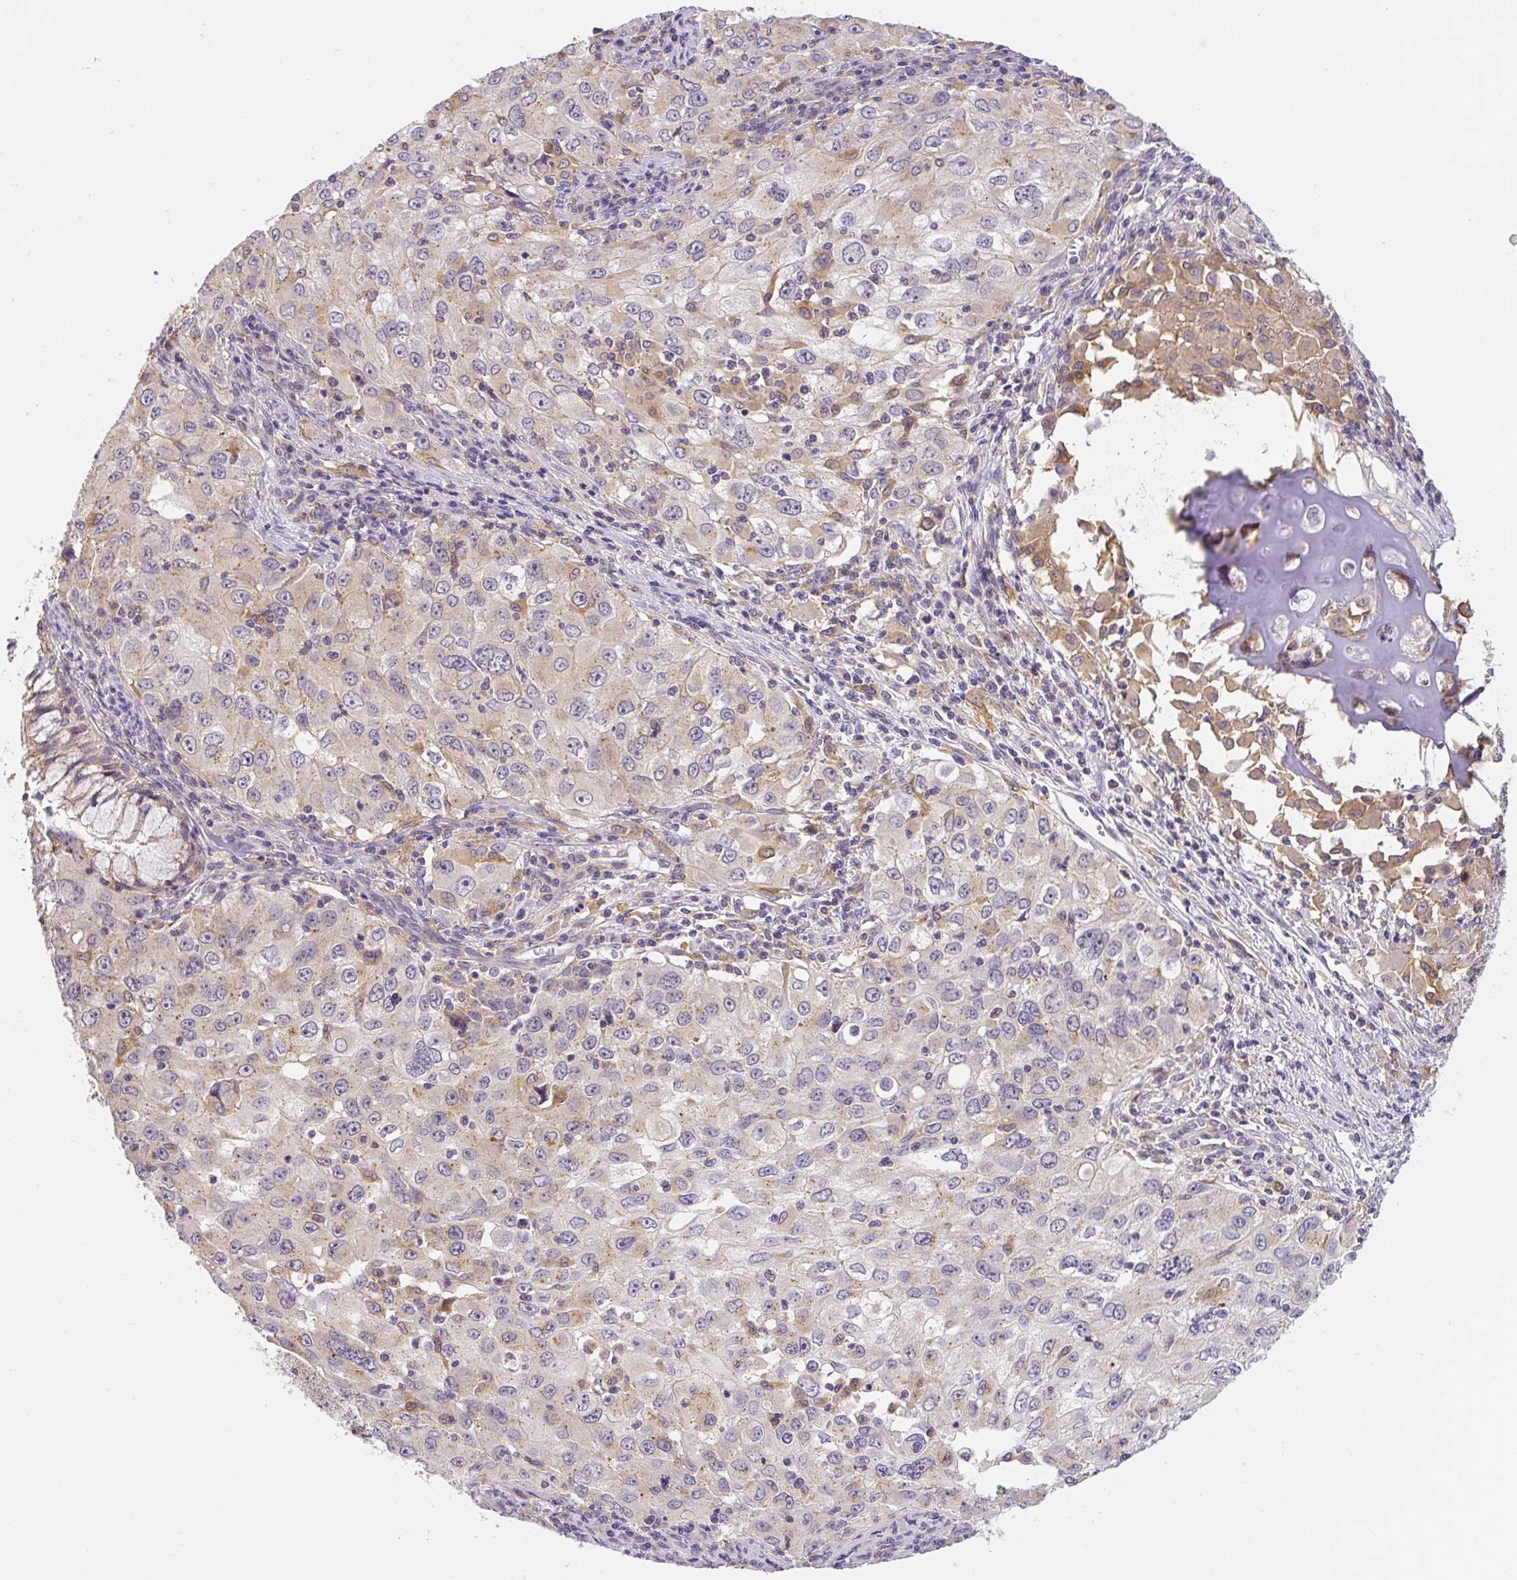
{"staining": {"intensity": "weak", "quantity": "25%-75%", "location": "cytoplasmic/membranous"}, "tissue": "lung cancer", "cell_type": "Tumor cells", "image_type": "cancer", "snomed": [{"axis": "morphology", "description": "Adenocarcinoma, NOS"}, {"axis": "morphology", "description": "Adenocarcinoma, metastatic, NOS"}, {"axis": "topography", "description": "Lymph node"}, {"axis": "topography", "description": "Lung"}], "caption": "A histopathology image of lung cancer (adenocarcinoma) stained for a protein shows weak cytoplasmic/membranous brown staining in tumor cells.", "gene": "PLA2G4A", "patient": {"sex": "female", "age": 42}}